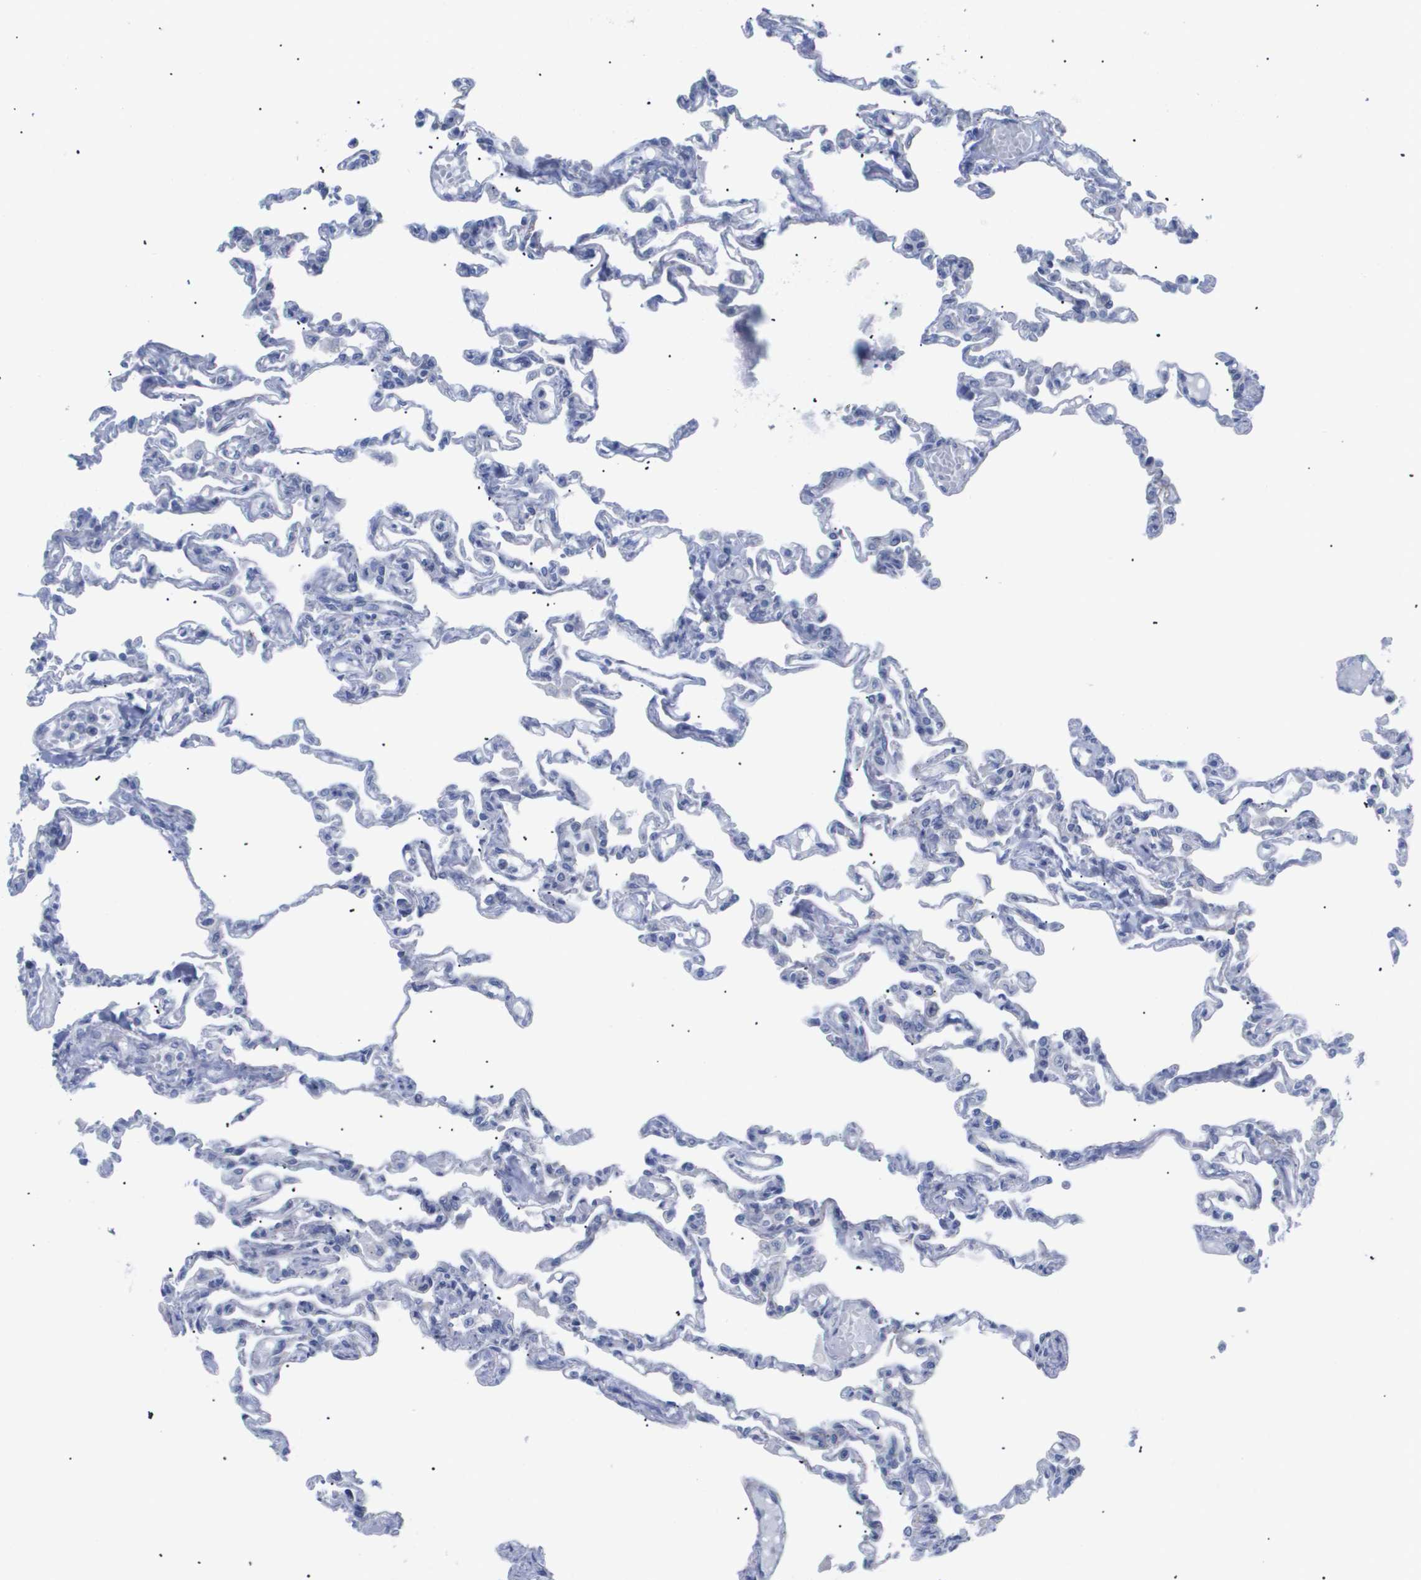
{"staining": {"intensity": "negative", "quantity": "none", "location": "none"}, "tissue": "lung", "cell_type": "Alveolar cells", "image_type": "normal", "snomed": [{"axis": "morphology", "description": "Normal tissue, NOS"}, {"axis": "topography", "description": "Lung"}], "caption": "This is an IHC image of unremarkable human lung. There is no expression in alveolar cells.", "gene": "CAV3", "patient": {"sex": "male", "age": 21}}